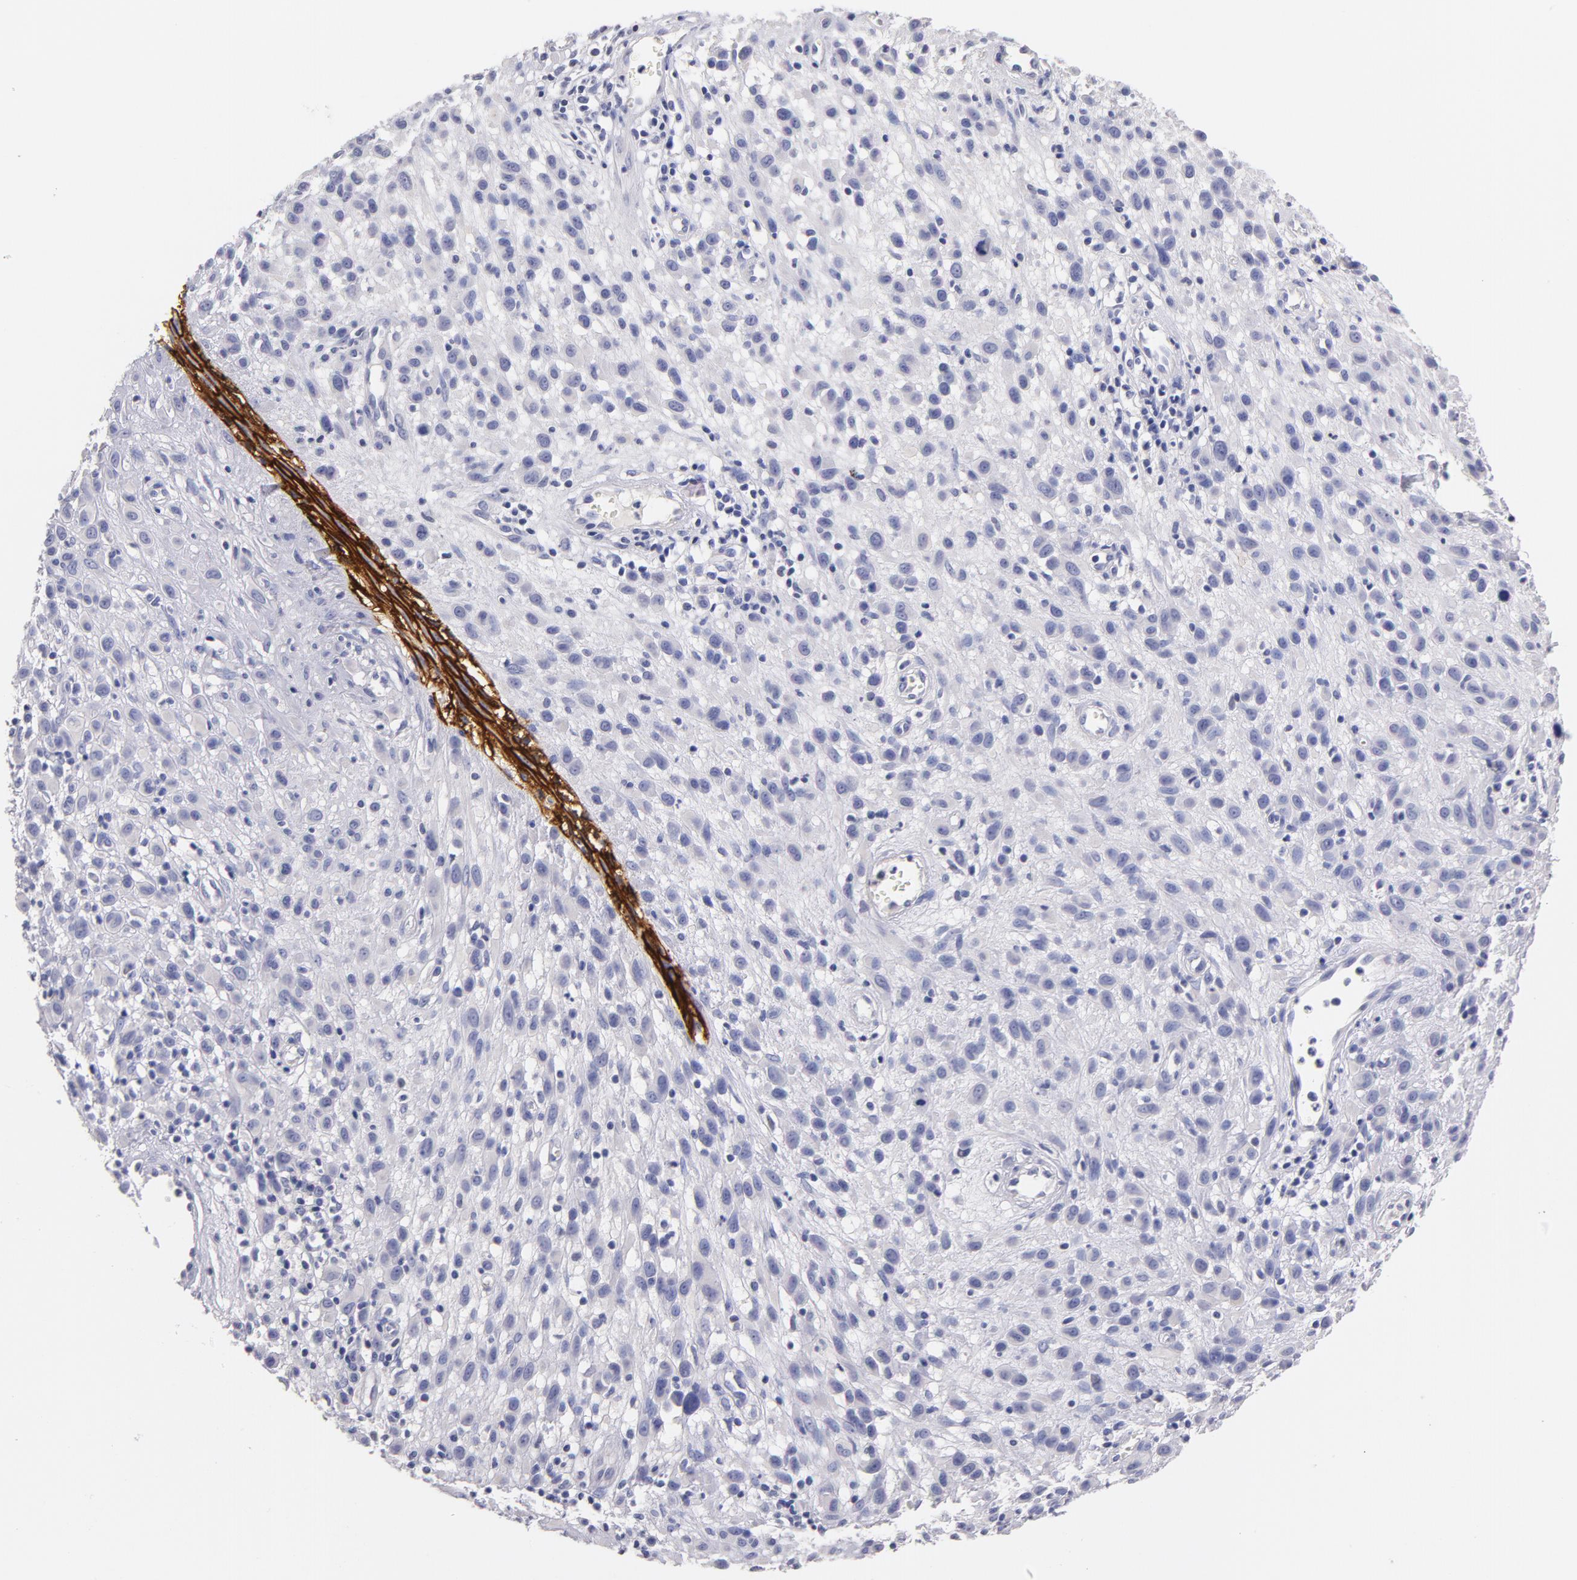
{"staining": {"intensity": "negative", "quantity": "none", "location": "none"}, "tissue": "melanoma", "cell_type": "Tumor cells", "image_type": "cancer", "snomed": [{"axis": "morphology", "description": "Malignant melanoma, NOS"}, {"axis": "topography", "description": "Skin"}], "caption": "IHC photomicrograph of human melanoma stained for a protein (brown), which reveals no staining in tumor cells.", "gene": "CD44", "patient": {"sex": "male", "age": 51}}